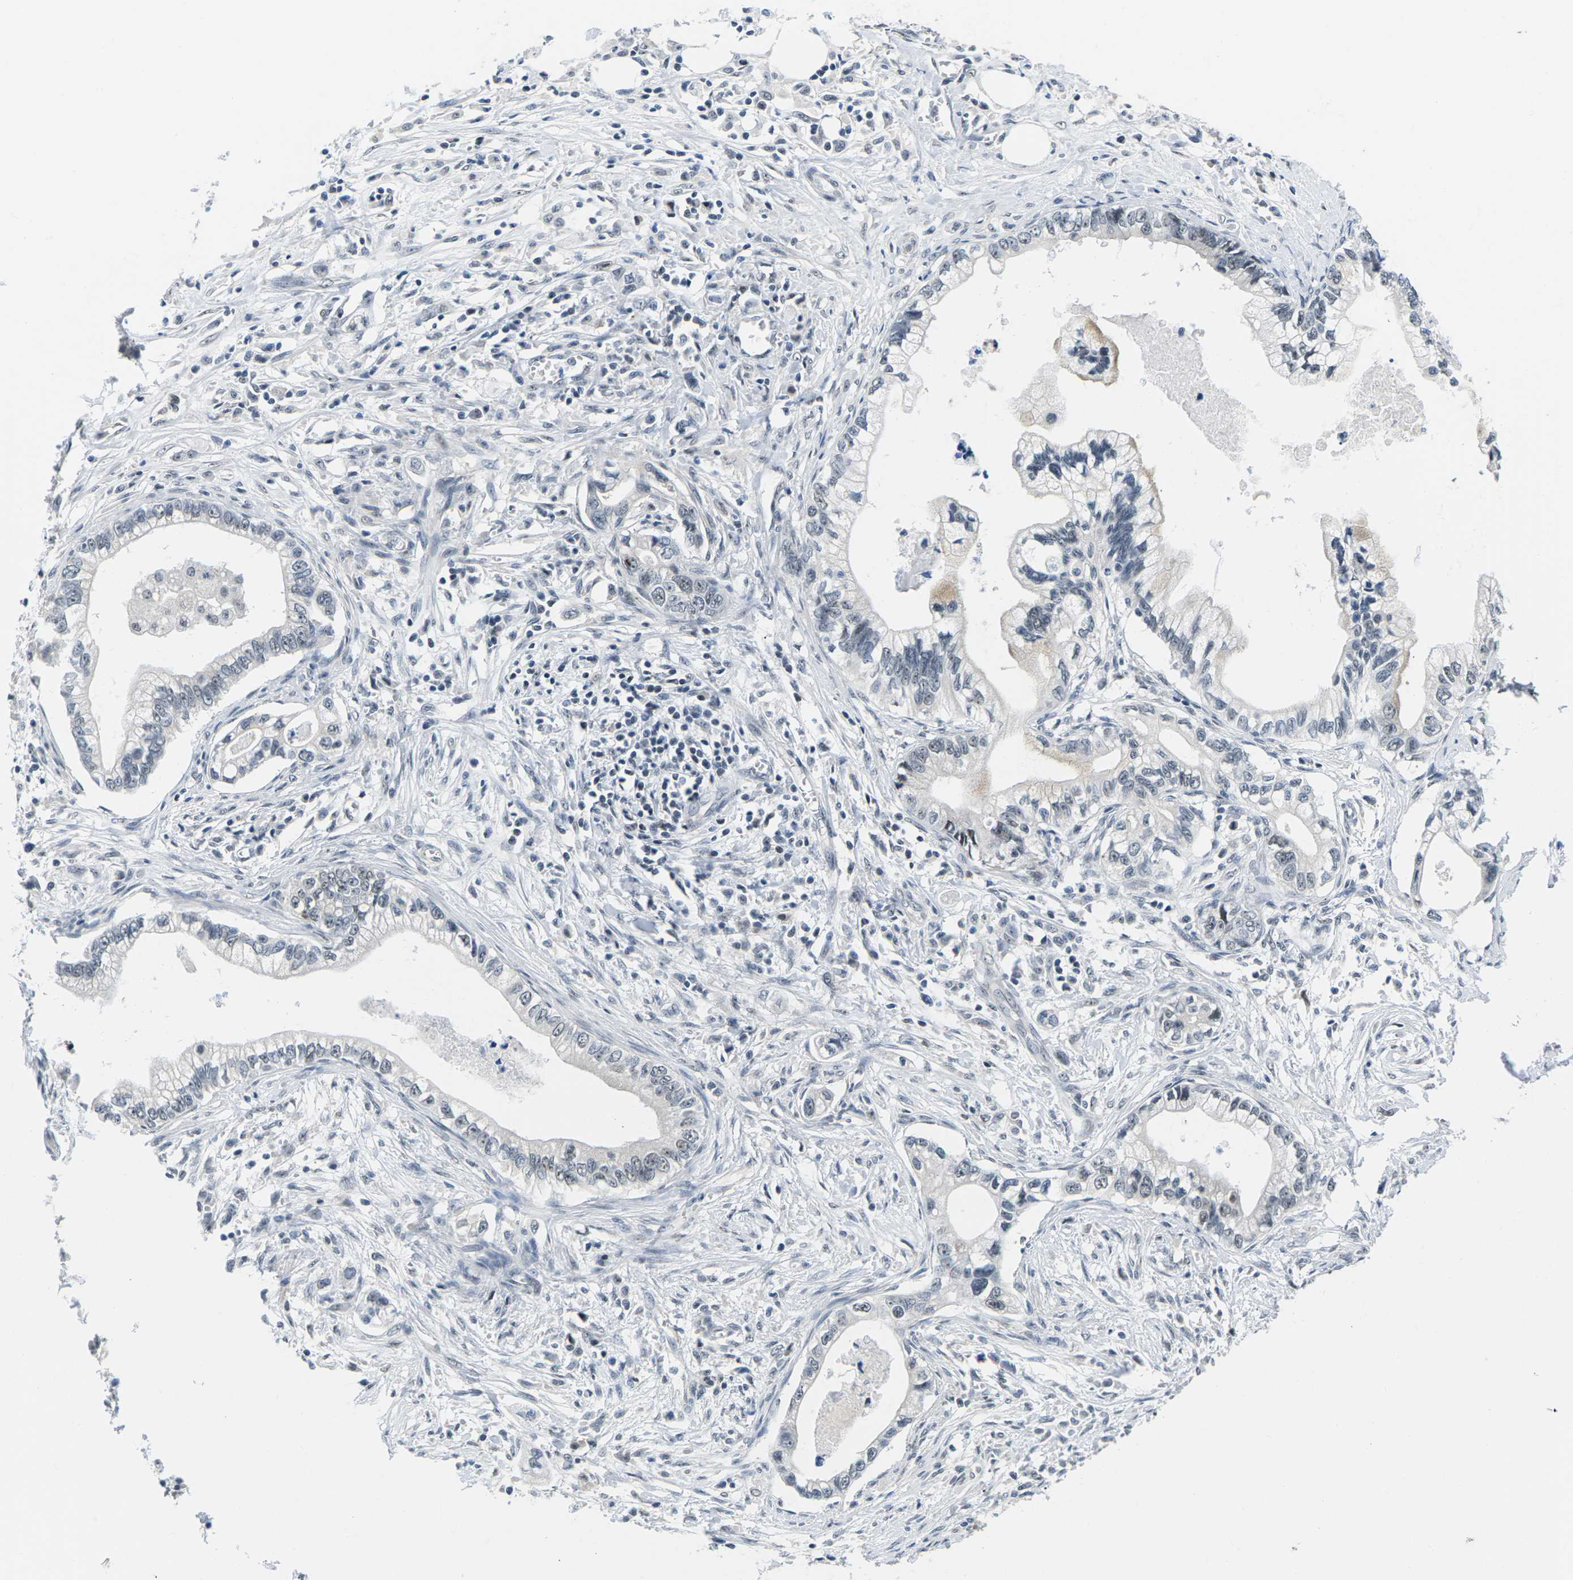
{"staining": {"intensity": "weak", "quantity": "<25%", "location": "nuclear"}, "tissue": "pancreatic cancer", "cell_type": "Tumor cells", "image_type": "cancer", "snomed": [{"axis": "morphology", "description": "Adenocarcinoma, NOS"}, {"axis": "topography", "description": "Pancreas"}], "caption": "This image is of pancreatic cancer (adenocarcinoma) stained with immunohistochemistry to label a protein in brown with the nuclei are counter-stained blue. There is no staining in tumor cells.", "gene": "NSRP1", "patient": {"sex": "male", "age": 56}}